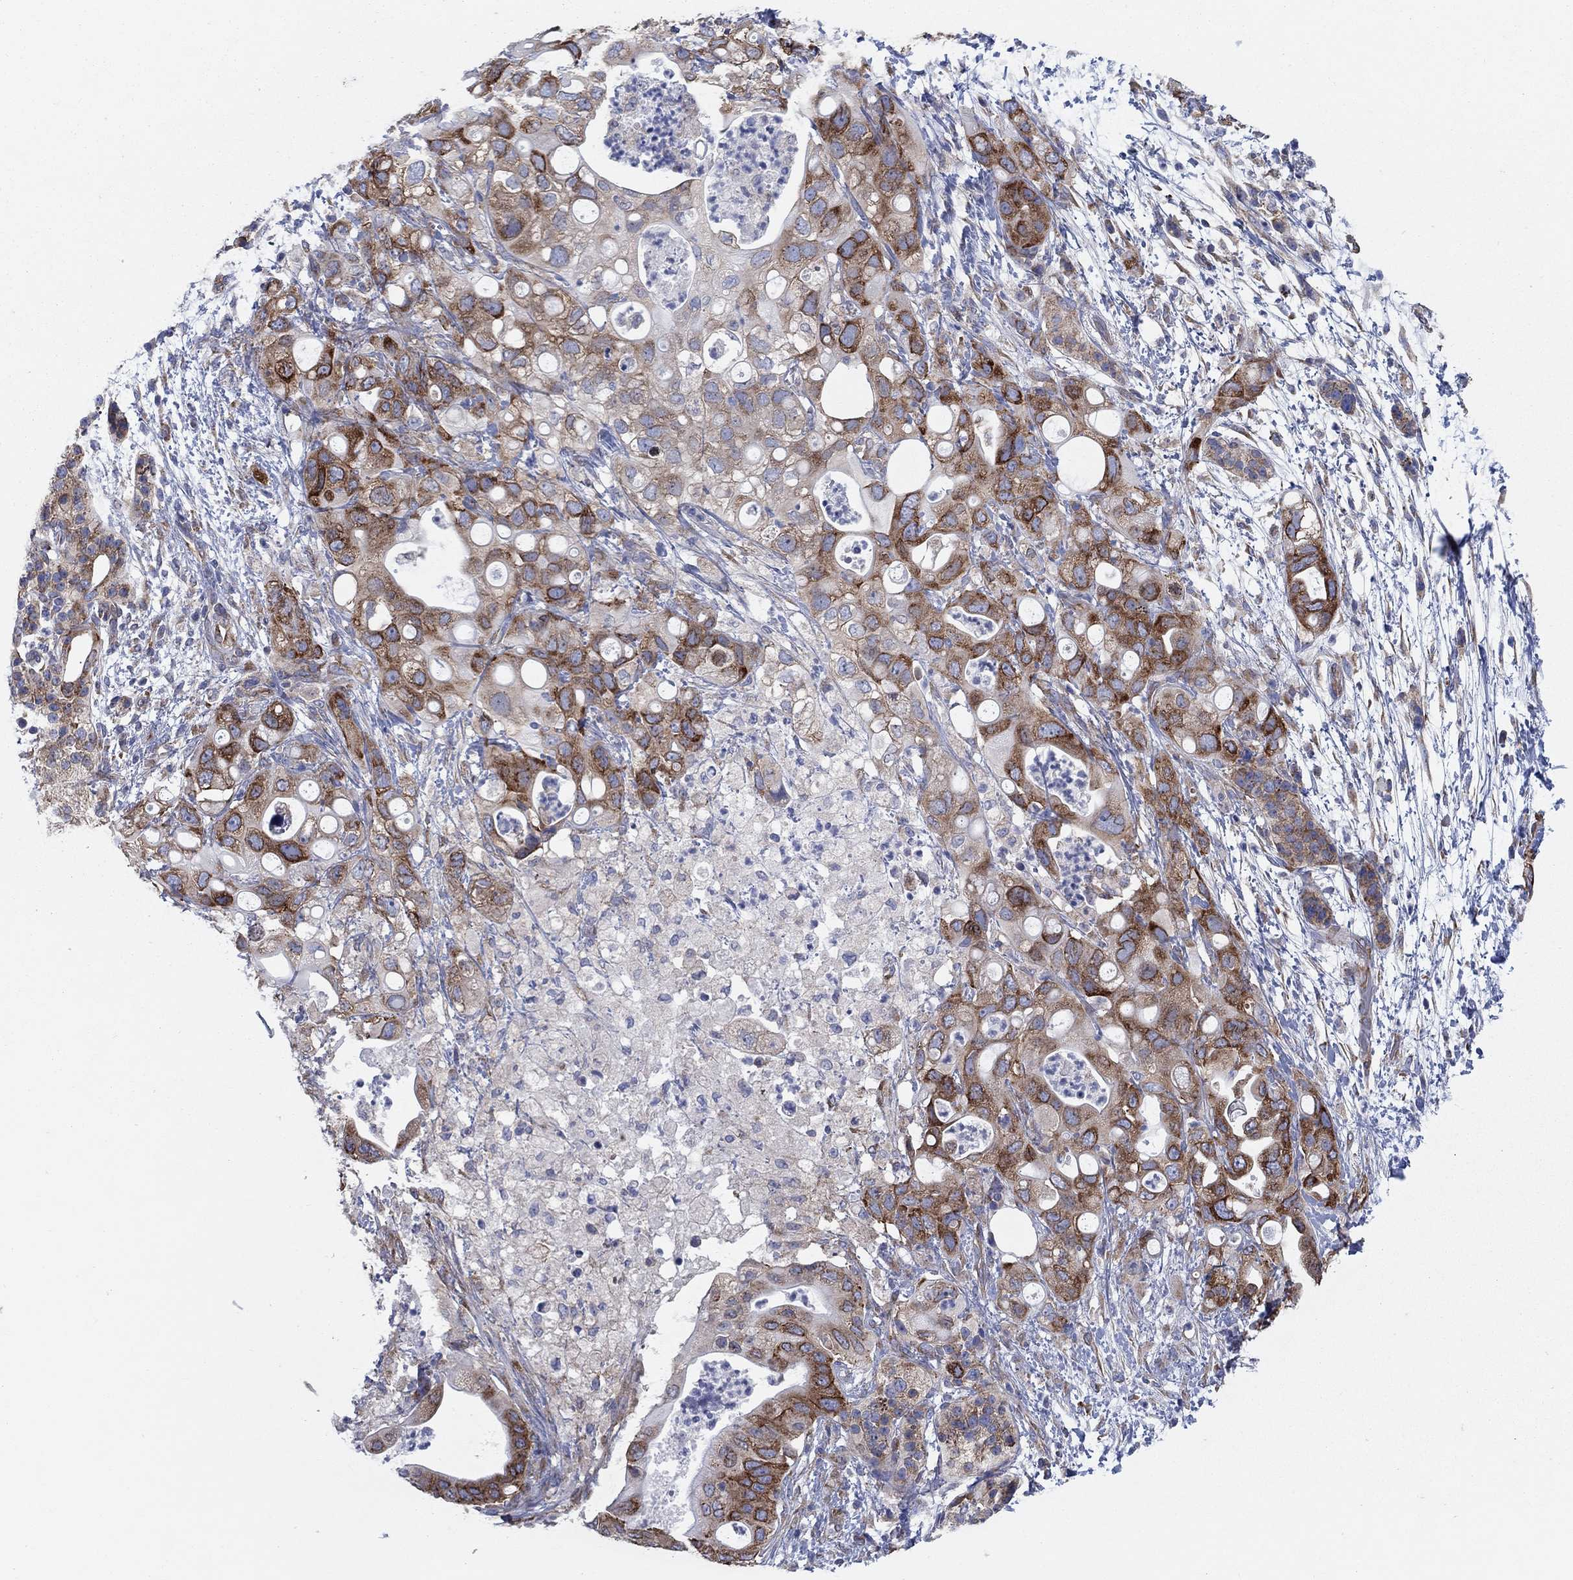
{"staining": {"intensity": "strong", "quantity": "25%-75%", "location": "cytoplasmic/membranous"}, "tissue": "pancreatic cancer", "cell_type": "Tumor cells", "image_type": "cancer", "snomed": [{"axis": "morphology", "description": "Adenocarcinoma, NOS"}, {"axis": "topography", "description": "Pancreas"}], "caption": "IHC histopathology image of pancreatic cancer stained for a protein (brown), which reveals high levels of strong cytoplasmic/membranous expression in approximately 25%-75% of tumor cells.", "gene": "TMEM59", "patient": {"sex": "female", "age": 72}}